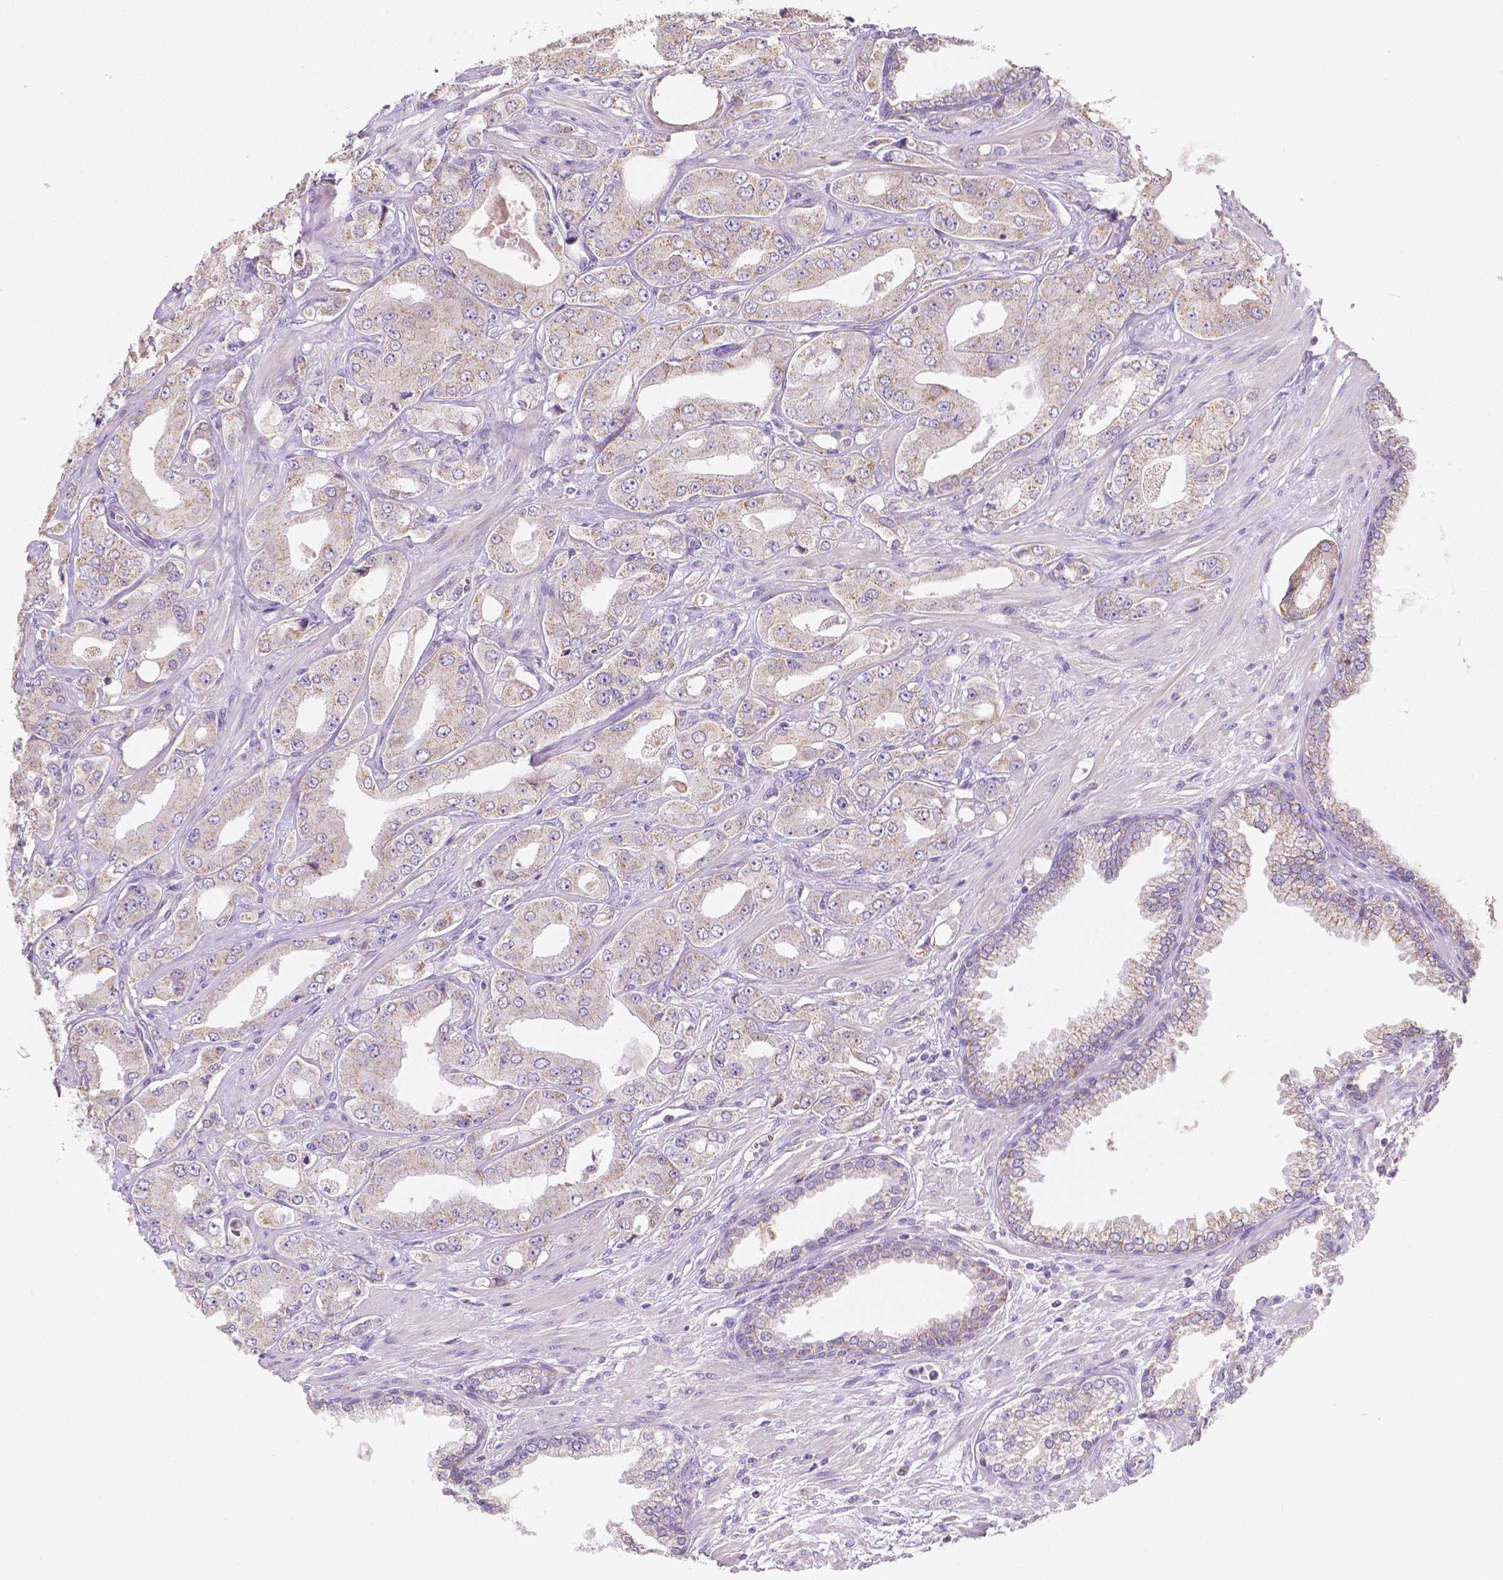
{"staining": {"intensity": "weak", "quantity": "<25%", "location": "cytoplasmic/membranous"}, "tissue": "prostate cancer", "cell_type": "Tumor cells", "image_type": "cancer", "snomed": [{"axis": "morphology", "description": "Adenocarcinoma, Low grade"}, {"axis": "topography", "description": "Prostate"}], "caption": "Immunohistochemistry (IHC) micrograph of neoplastic tissue: human low-grade adenocarcinoma (prostate) stained with DAB (3,3'-diaminobenzidine) shows no significant protein expression in tumor cells. The staining is performed using DAB (3,3'-diaminobenzidine) brown chromogen with nuclei counter-stained in using hematoxylin.", "gene": "TMEM130", "patient": {"sex": "male", "age": 60}}